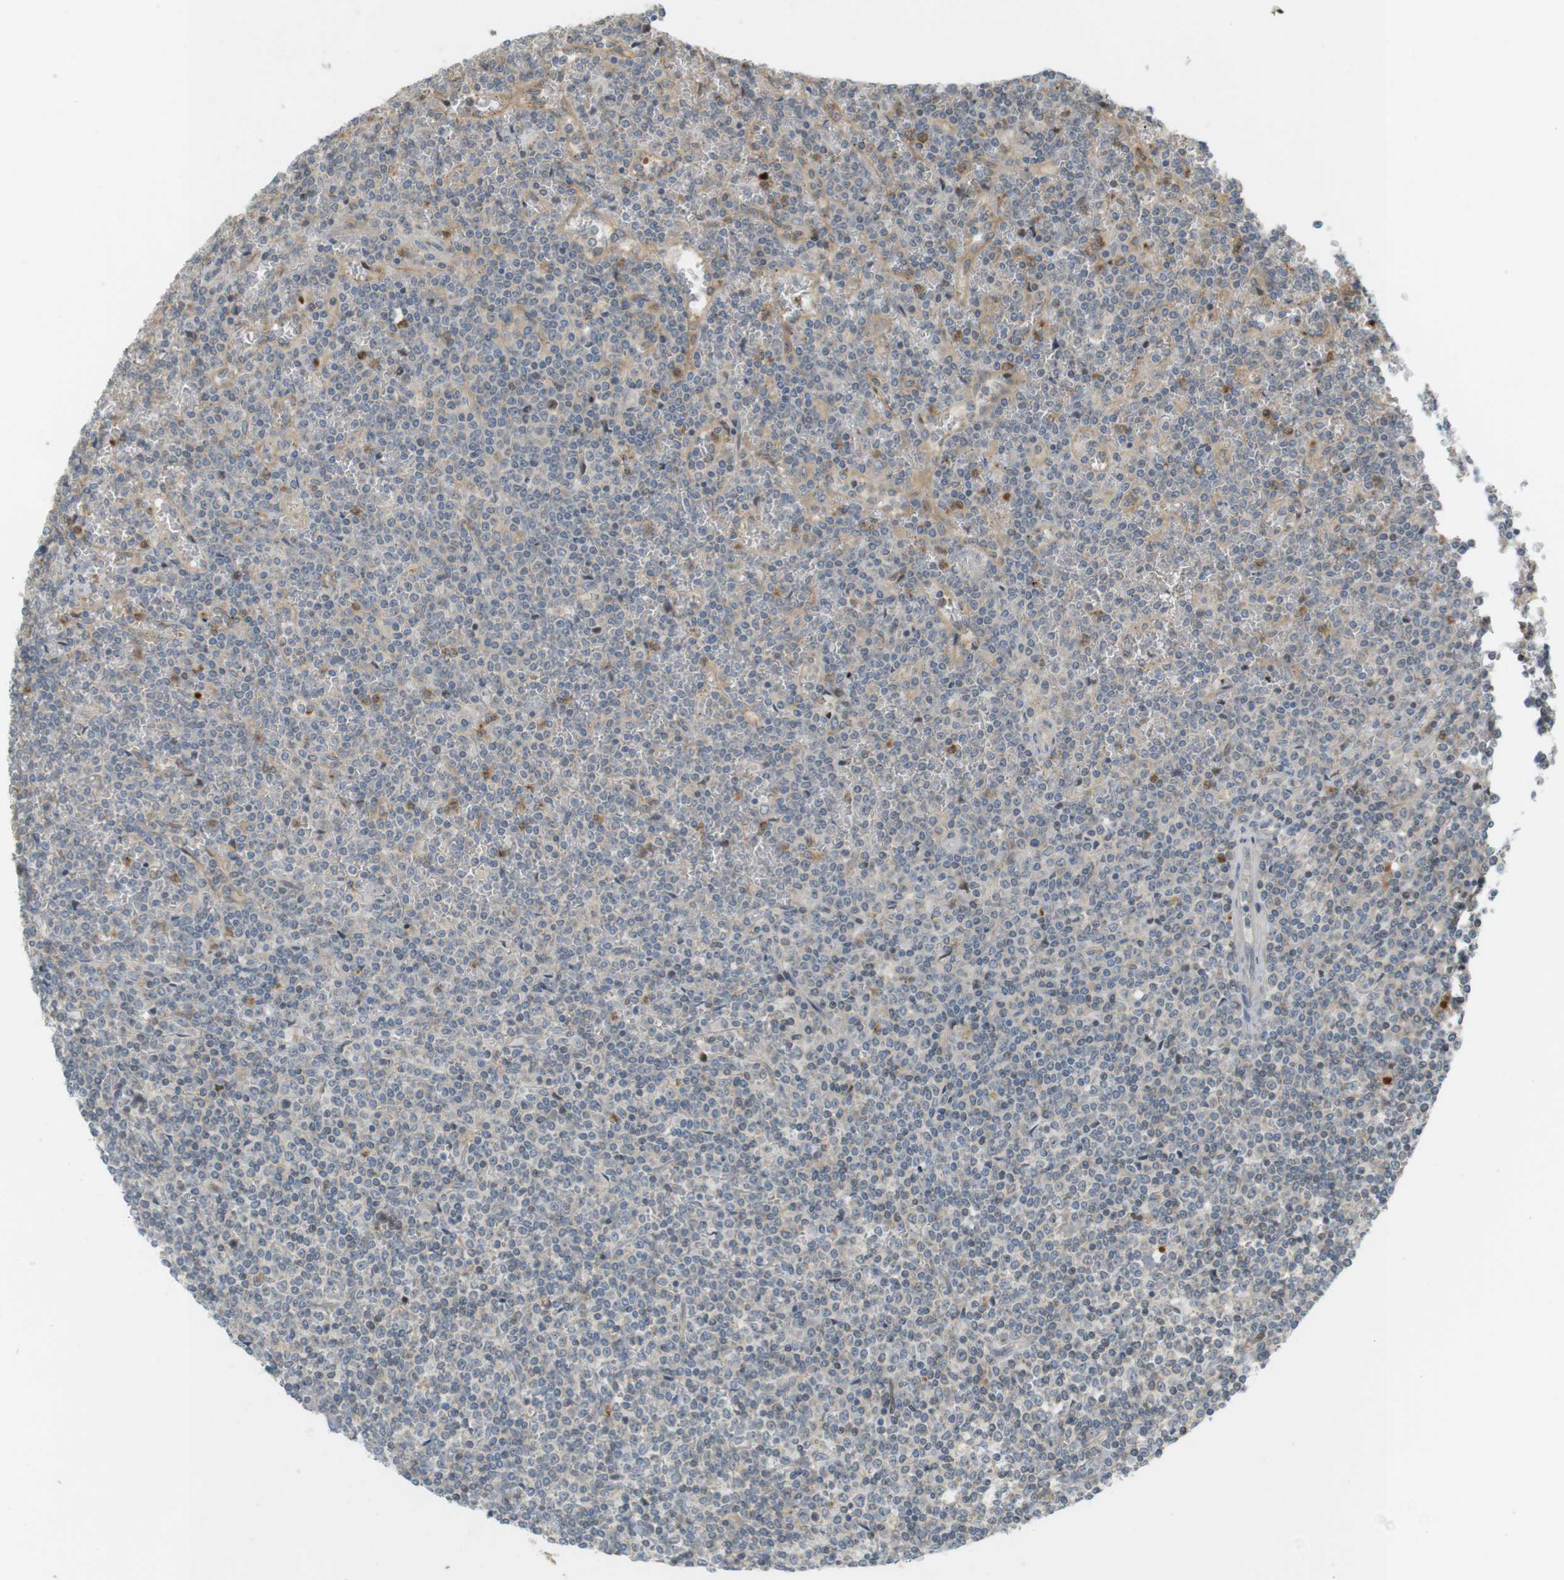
{"staining": {"intensity": "negative", "quantity": "none", "location": "none"}, "tissue": "lymphoma", "cell_type": "Tumor cells", "image_type": "cancer", "snomed": [{"axis": "morphology", "description": "Malignant lymphoma, non-Hodgkin's type, Low grade"}, {"axis": "topography", "description": "Spleen"}], "caption": "The micrograph demonstrates no significant expression in tumor cells of lymphoma.", "gene": "CLRN3", "patient": {"sex": "female", "age": 19}}